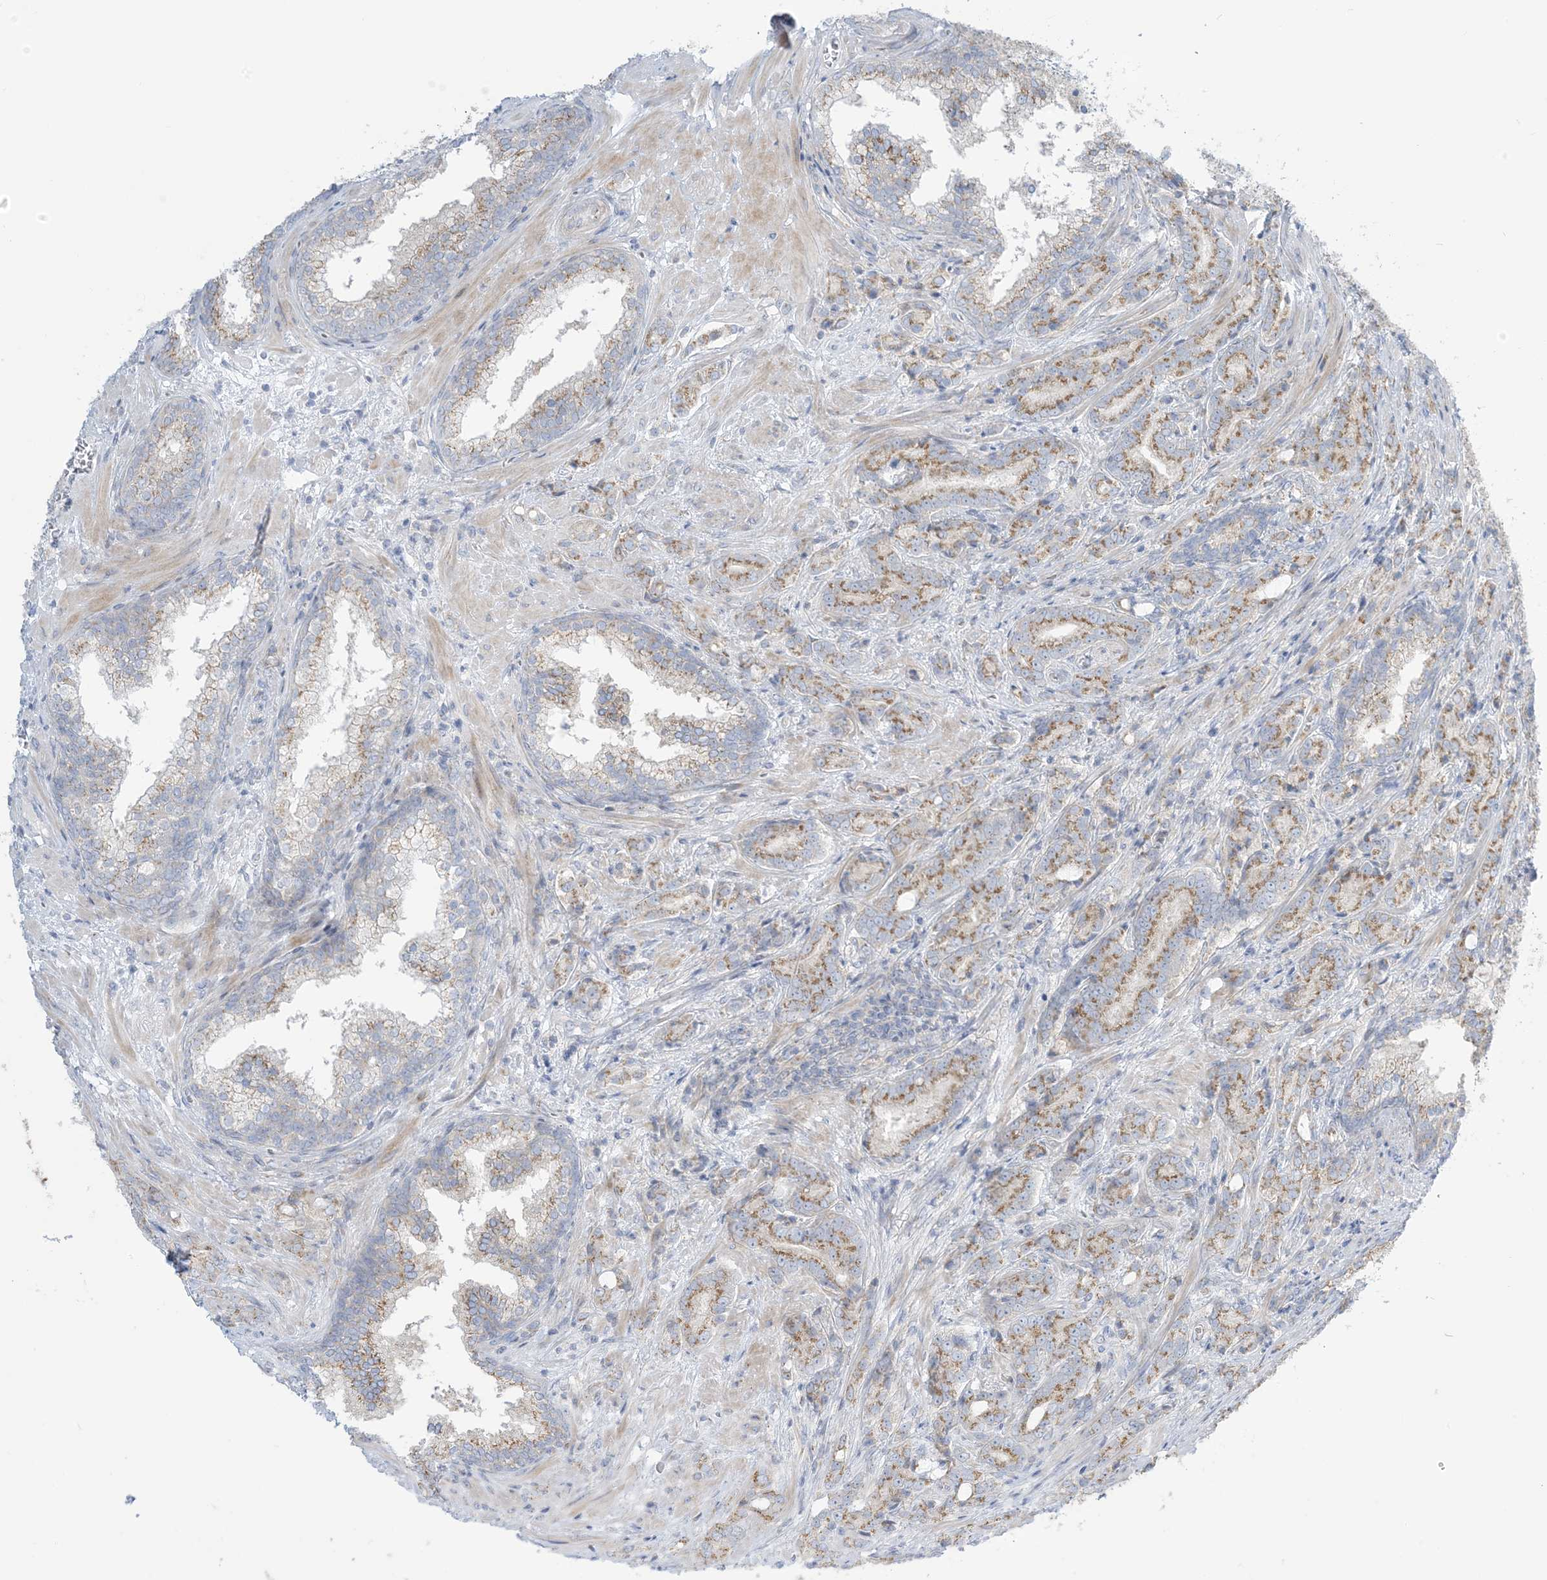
{"staining": {"intensity": "moderate", "quantity": ">75%", "location": "cytoplasmic/membranous"}, "tissue": "prostate cancer", "cell_type": "Tumor cells", "image_type": "cancer", "snomed": [{"axis": "morphology", "description": "Adenocarcinoma, High grade"}, {"axis": "topography", "description": "Prostate"}], "caption": "A high-resolution photomicrograph shows immunohistochemistry (IHC) staining of prostate cancer (adenocarcinoma (high-grade)), which shows moderate cytoplasmic/membranous positivity in about >75% of tumor cells.", "gene": "AFTPH", "patient": {"sex": "male", "age": 57}}